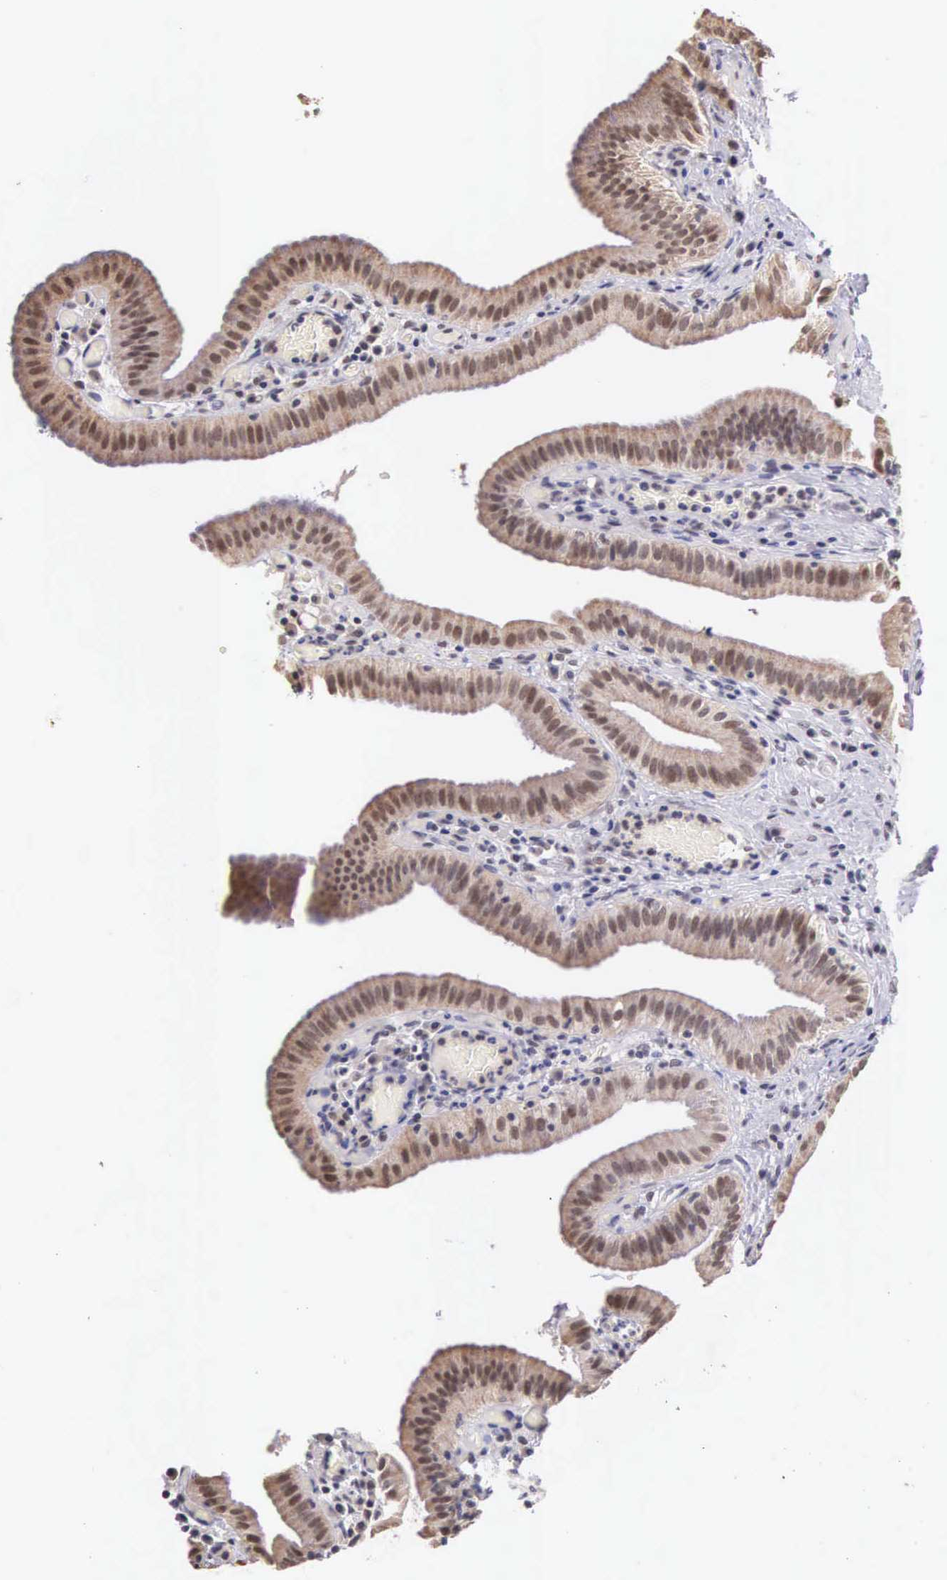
{"staining": {"intensity": "weak", "quantity": "25%-75%", "location": "nuclear"}, "tissue": "gallbladder", "cell_type": "Glandular cells", "image_type": "normal", "snomed": [{"axis": "morphology", "description": "Normal tissue, NOS"}, {"axis": "topography", "description": "Gallbladder"}], "caption": "The immunohistochemical stain labels weak nuclear staining in glandular cells of benign gallbladder.", "gene": "HMGXB4", "patient": {"sex": "female", "age": 76}}